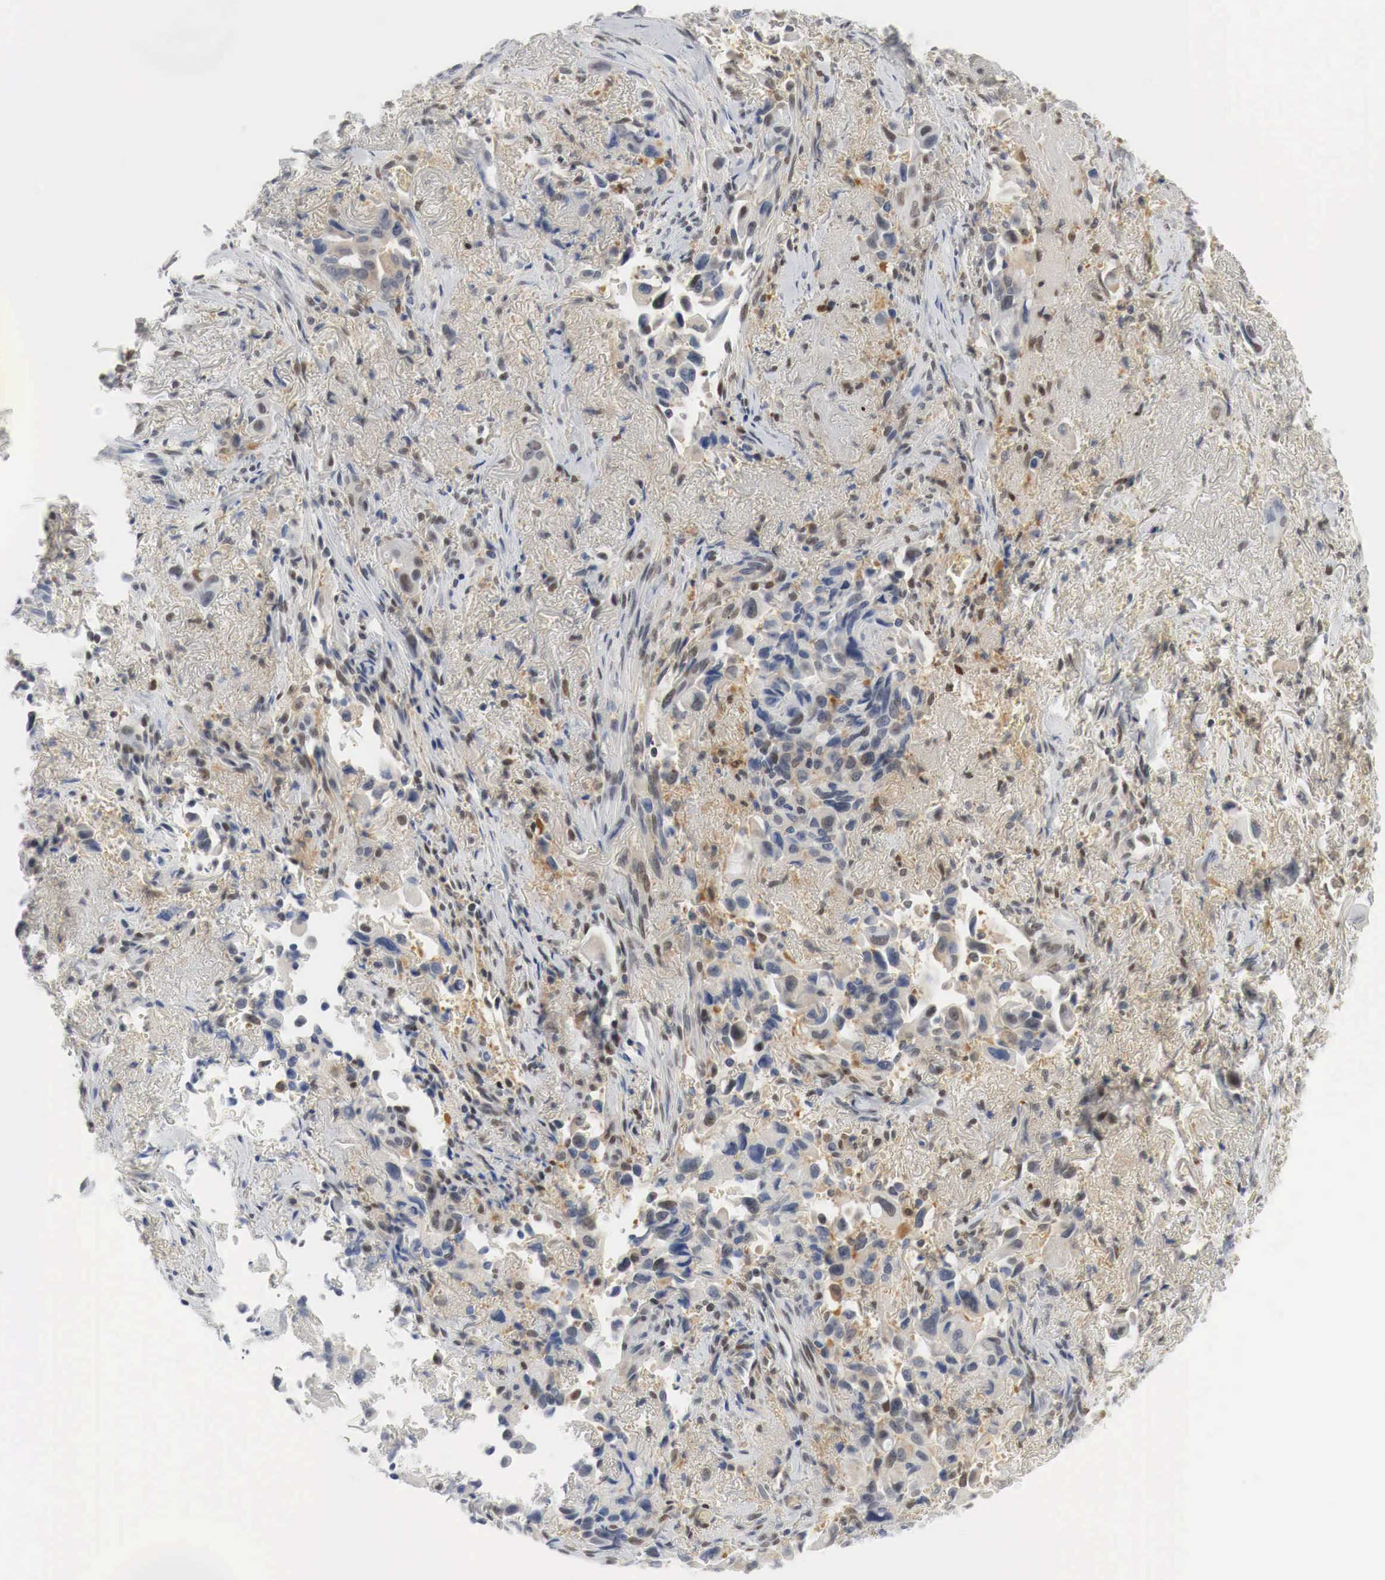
{"staining": {"intensity": "moderate", "quantity": "25%-75%", "location": "cytoplasmic/membranous,nuclear"}, "tissue": "lung cancer", "cell_type": "Tumor cells", "image_type": "cancer", "snomed": [{"axis": "morphology", "description": "Adenocarcinoma, NOS"}, {"axis": "topography", "description": "Lung"}], "caption": "High-magnification brightfield microscopy of lung adenocarcinoma stained with DAB (brown) and counterstained with hematoxylin (blue). tumor cells exhibit moderate cytoplasmic/membranous and nuclear expression is present in approximately25%-75% of cells.", "gene": "MYC", "patient": {"sex": "male", "age": 68}}